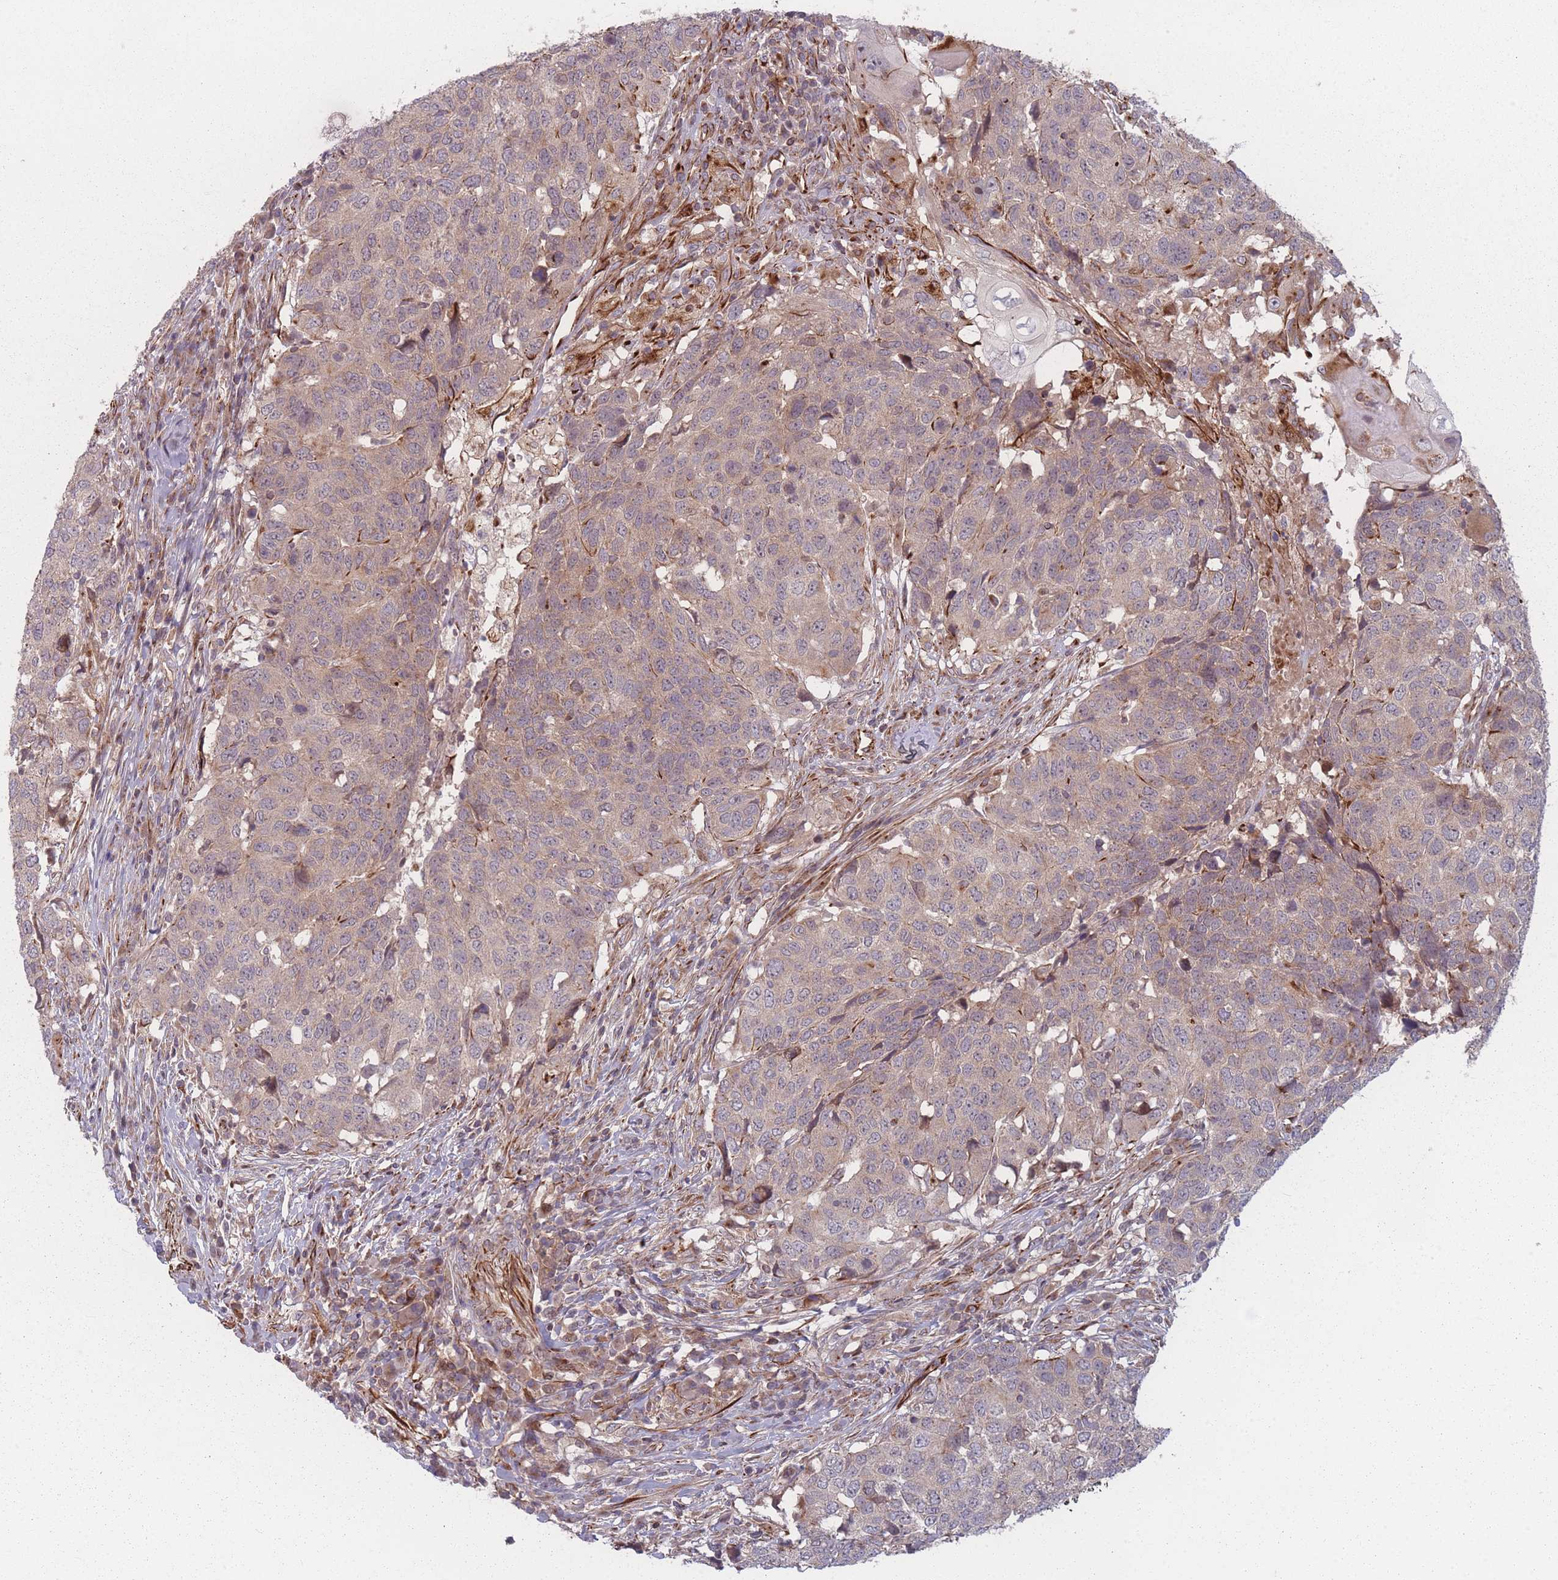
{"staining": {"intensity": "weak", "quantity": "<25%", "location": "cytoplasmic/membranous"}, "tissue": "head and neck cancer", "cell_type": "Tumor cells", "image_type": "cancer", "snomed": [{"axis": "morphology", "description": "Normal tissue, NOS"}, {"axis": "morphology", "description": "Squamous cell carcinoma, NOS"}, {"axis": "topography", "description": "Skeletal muscle"}, {"axis": "topography", "description": "Vascular tissue"}, {"axis": "topography", "description": "Peripheral nerve tissue"}, {"axis": "topography", "description": "Head-Neck"}], "caption": "Micrograph shows no protein positivity in tumor cells of head and neck cancer tissue.", "gene": "EEF1AKMT2", "patient": {"sex": "male", "age": 66}}